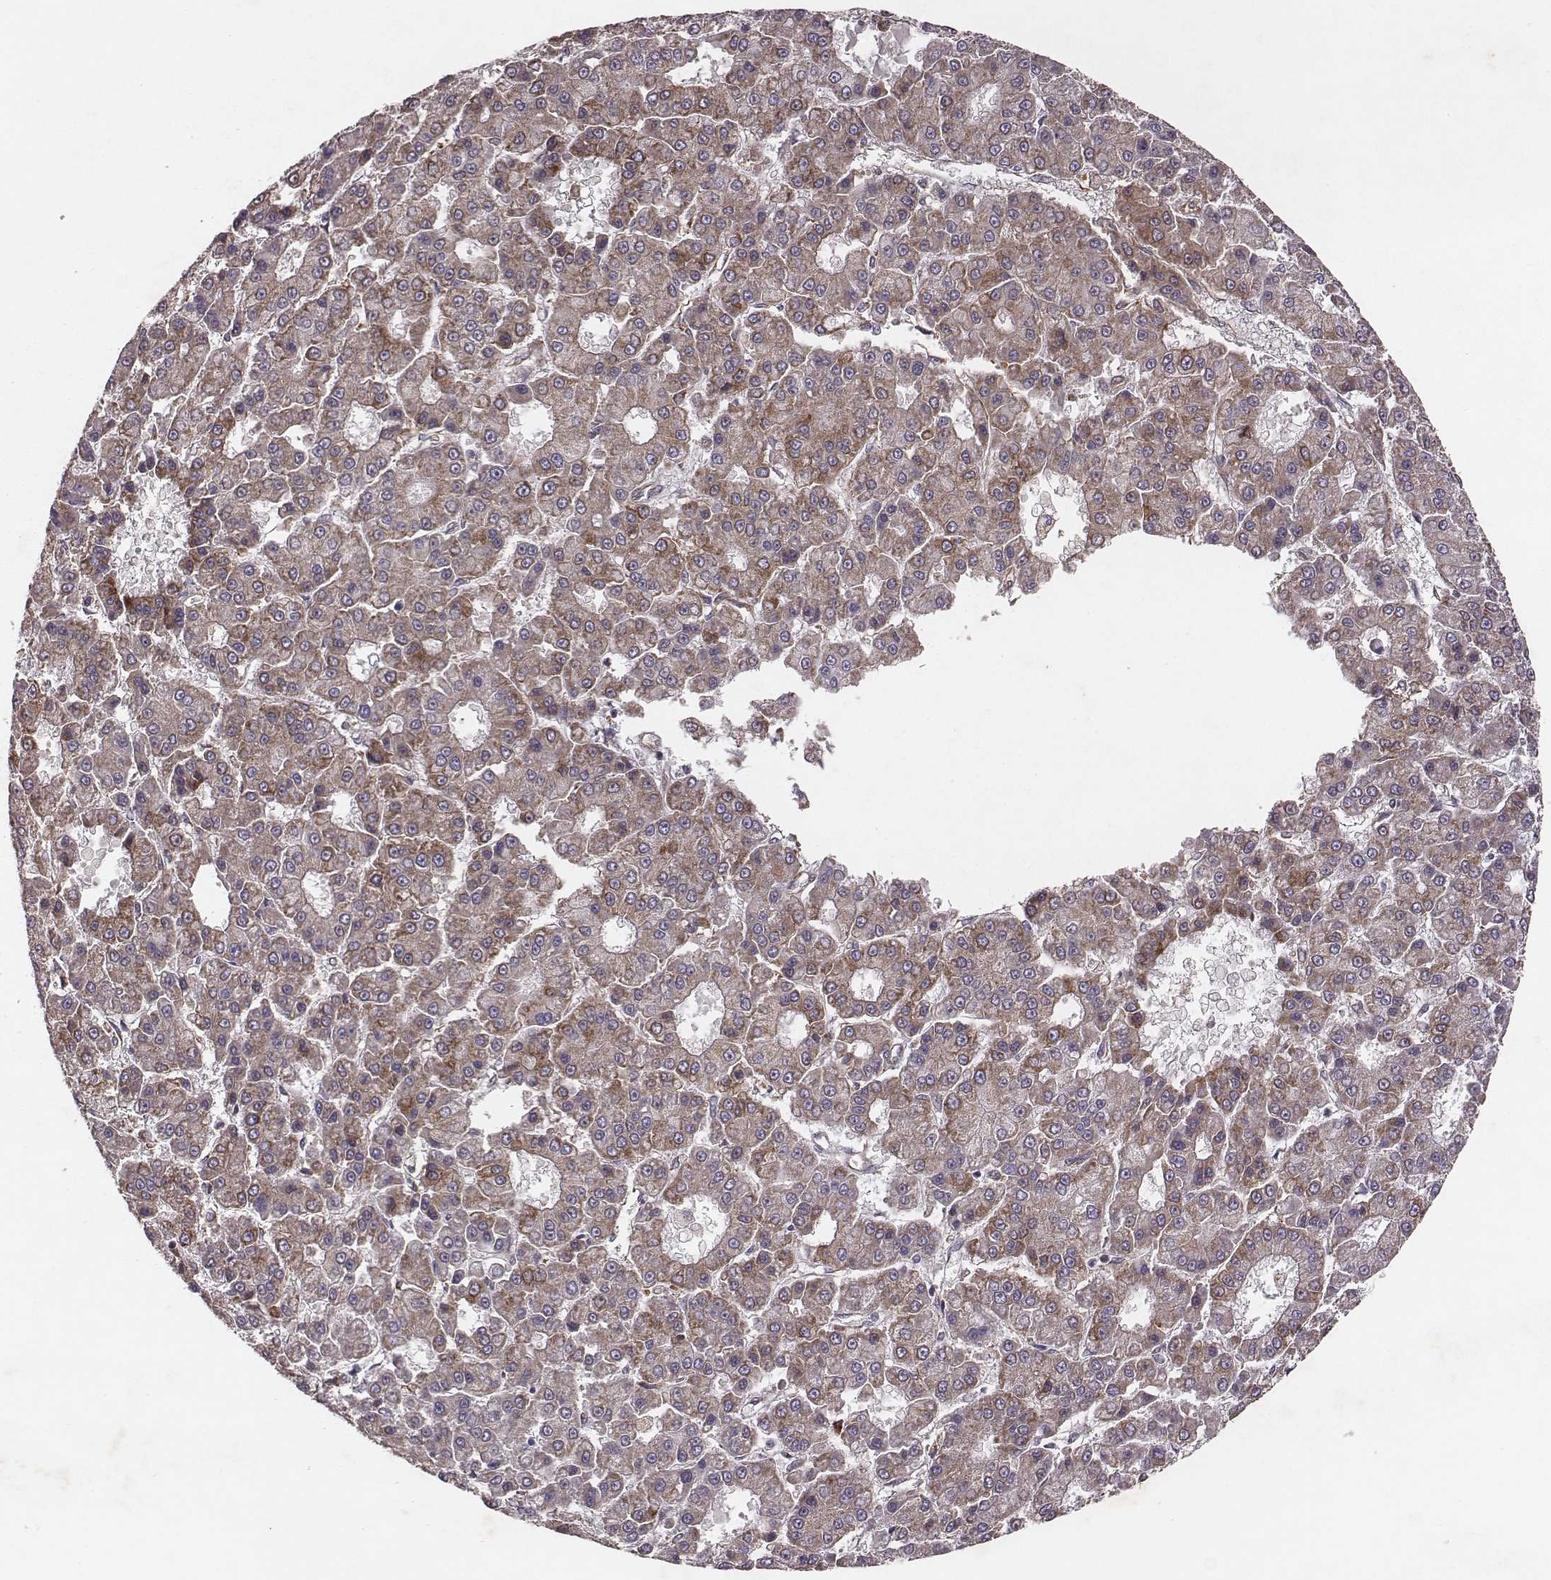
{"staining": {"intensity": "weak", "quantity": "25%-75%", "location": "cytoplasmic/membranous"}, "tissue": "liver cancer", "cell_type": "Tumor cells", "image_type": "cancer", "snomed": [{"axis": "morphology", "description": "Carcinoma, Hepatocellular, NOS"}, {"axis": "topography", "description": "Liver"}], "caption": "An image showing weak cytoplasmic/membranous positivity in approximately 25%-75% of tumor cells in hepatocellular carcinoma (liver), as visualized by brown immunohistochemical staining.", "gene": "TXLNA", "patient": {"sex": "male", "age": 70}}